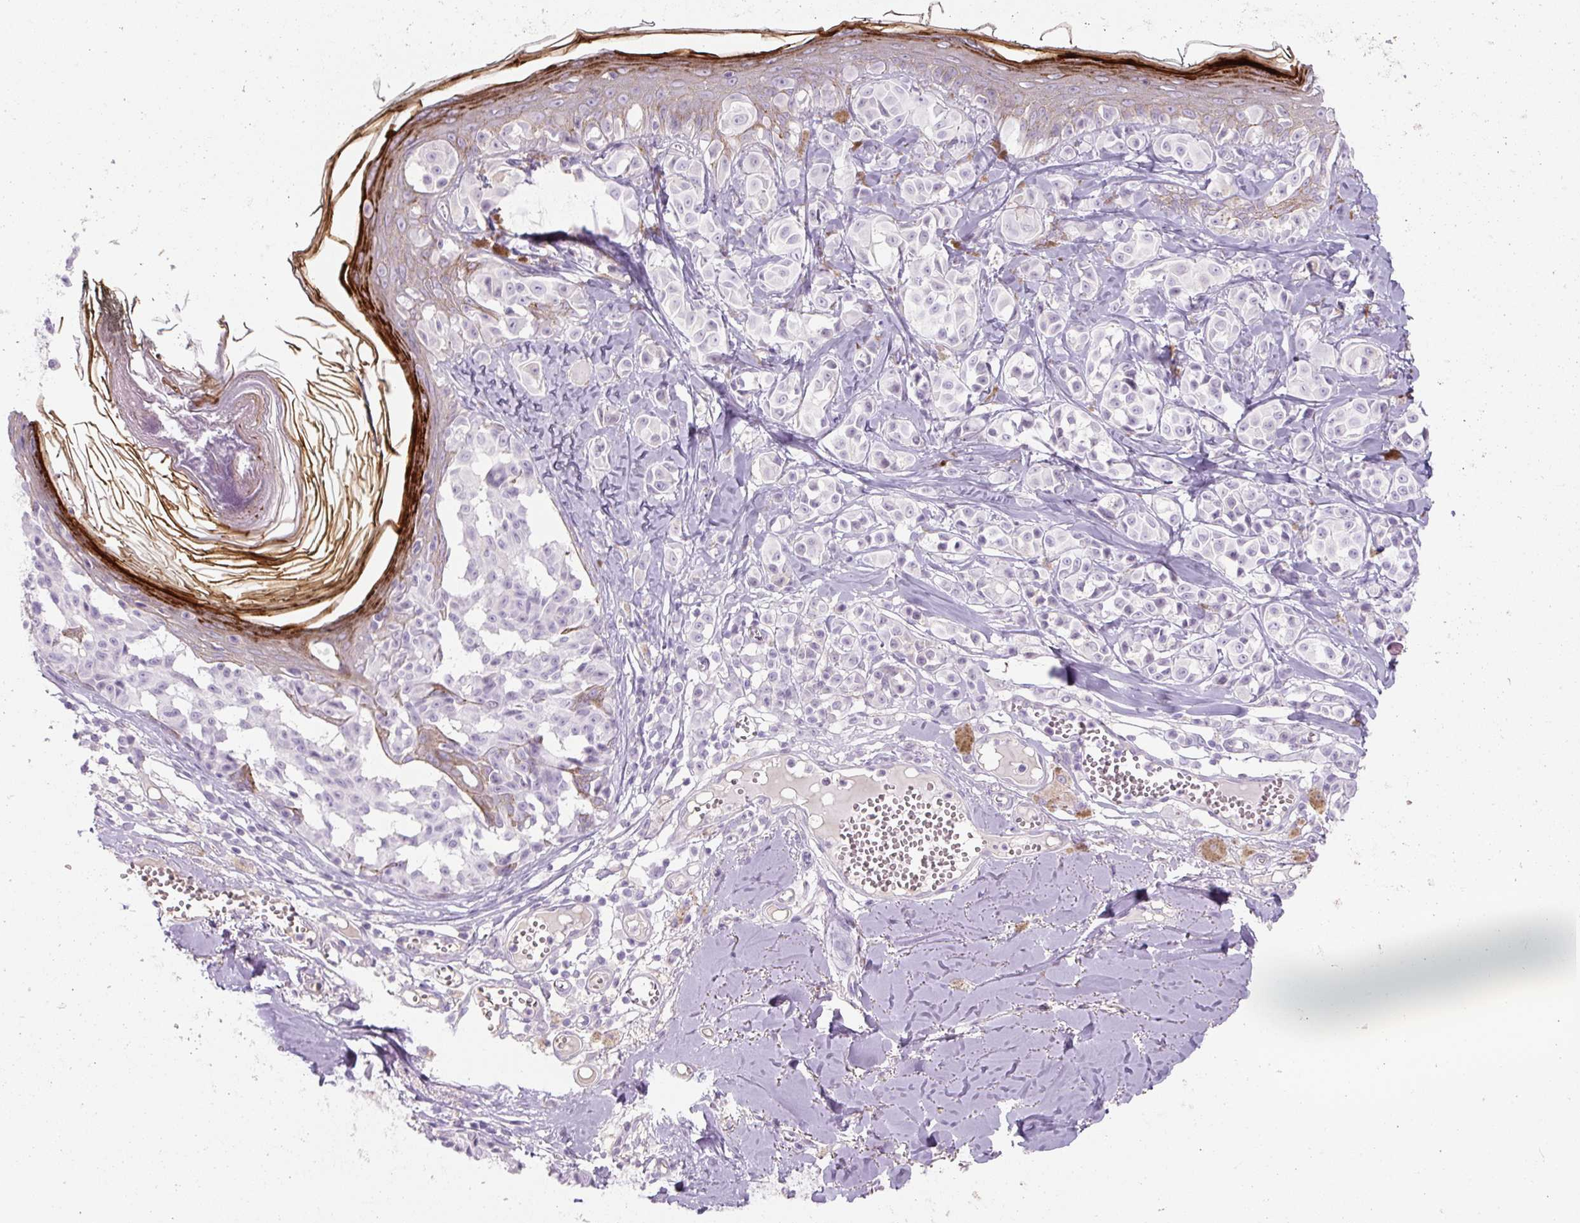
{"staining": {"intensity": "negative", "quantity": "none", "location": "none"}, "tissue": "melanoma", "cell_type": "Tumor cells", "image_type": "cancer", "snomed": [{"axis": "morphology", "description": "Malignant melanoma, NOS"}, {"axis": "topography", "description": "Skin"}], "caption": "High power microscopy photomicrograph of an immunohistochemistry (IHC) image of malignant melanoma, revealing no significant positivity in tumor cells.", "gene": "PRM1", "patient": {"sex": "female", "age": 43}}